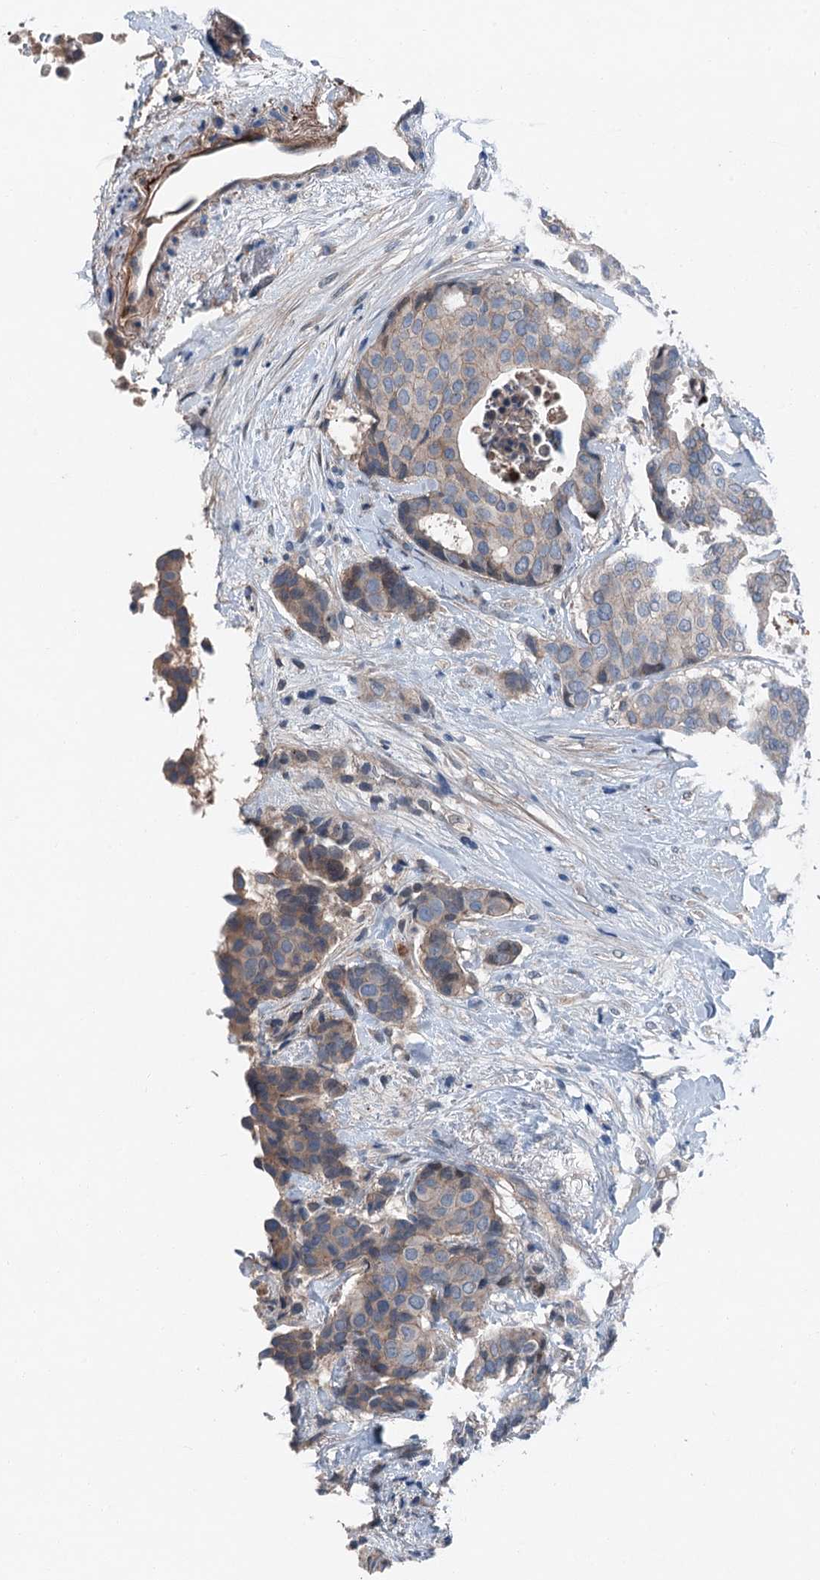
{"staining": {"intensity": "moderate", "quantity": "25%-75%", "location": "cytoplasmic/membranous"}, "tissue": "breast cancer", "cell_type": "Tumor cells", "image_type": "cancer", "snomed": [{"axis": "morphology", "description": "Duct carcinoma"}, {"axis": "topography", "description": "Breast"}], "caption": "Immunohistochemical staining of human invasive ductal carcinoma (breast) exhibits medium levels of moderate cytoplasmic/membranous protein positivity in approximately 25%-75% of tumor cells. (DAB (3,3'-diaminobenzidine) IHC with brightfield microscopy, high magnification).", "gene": "SLC2A10", "patient": {"sex": "female", "age": 75}}